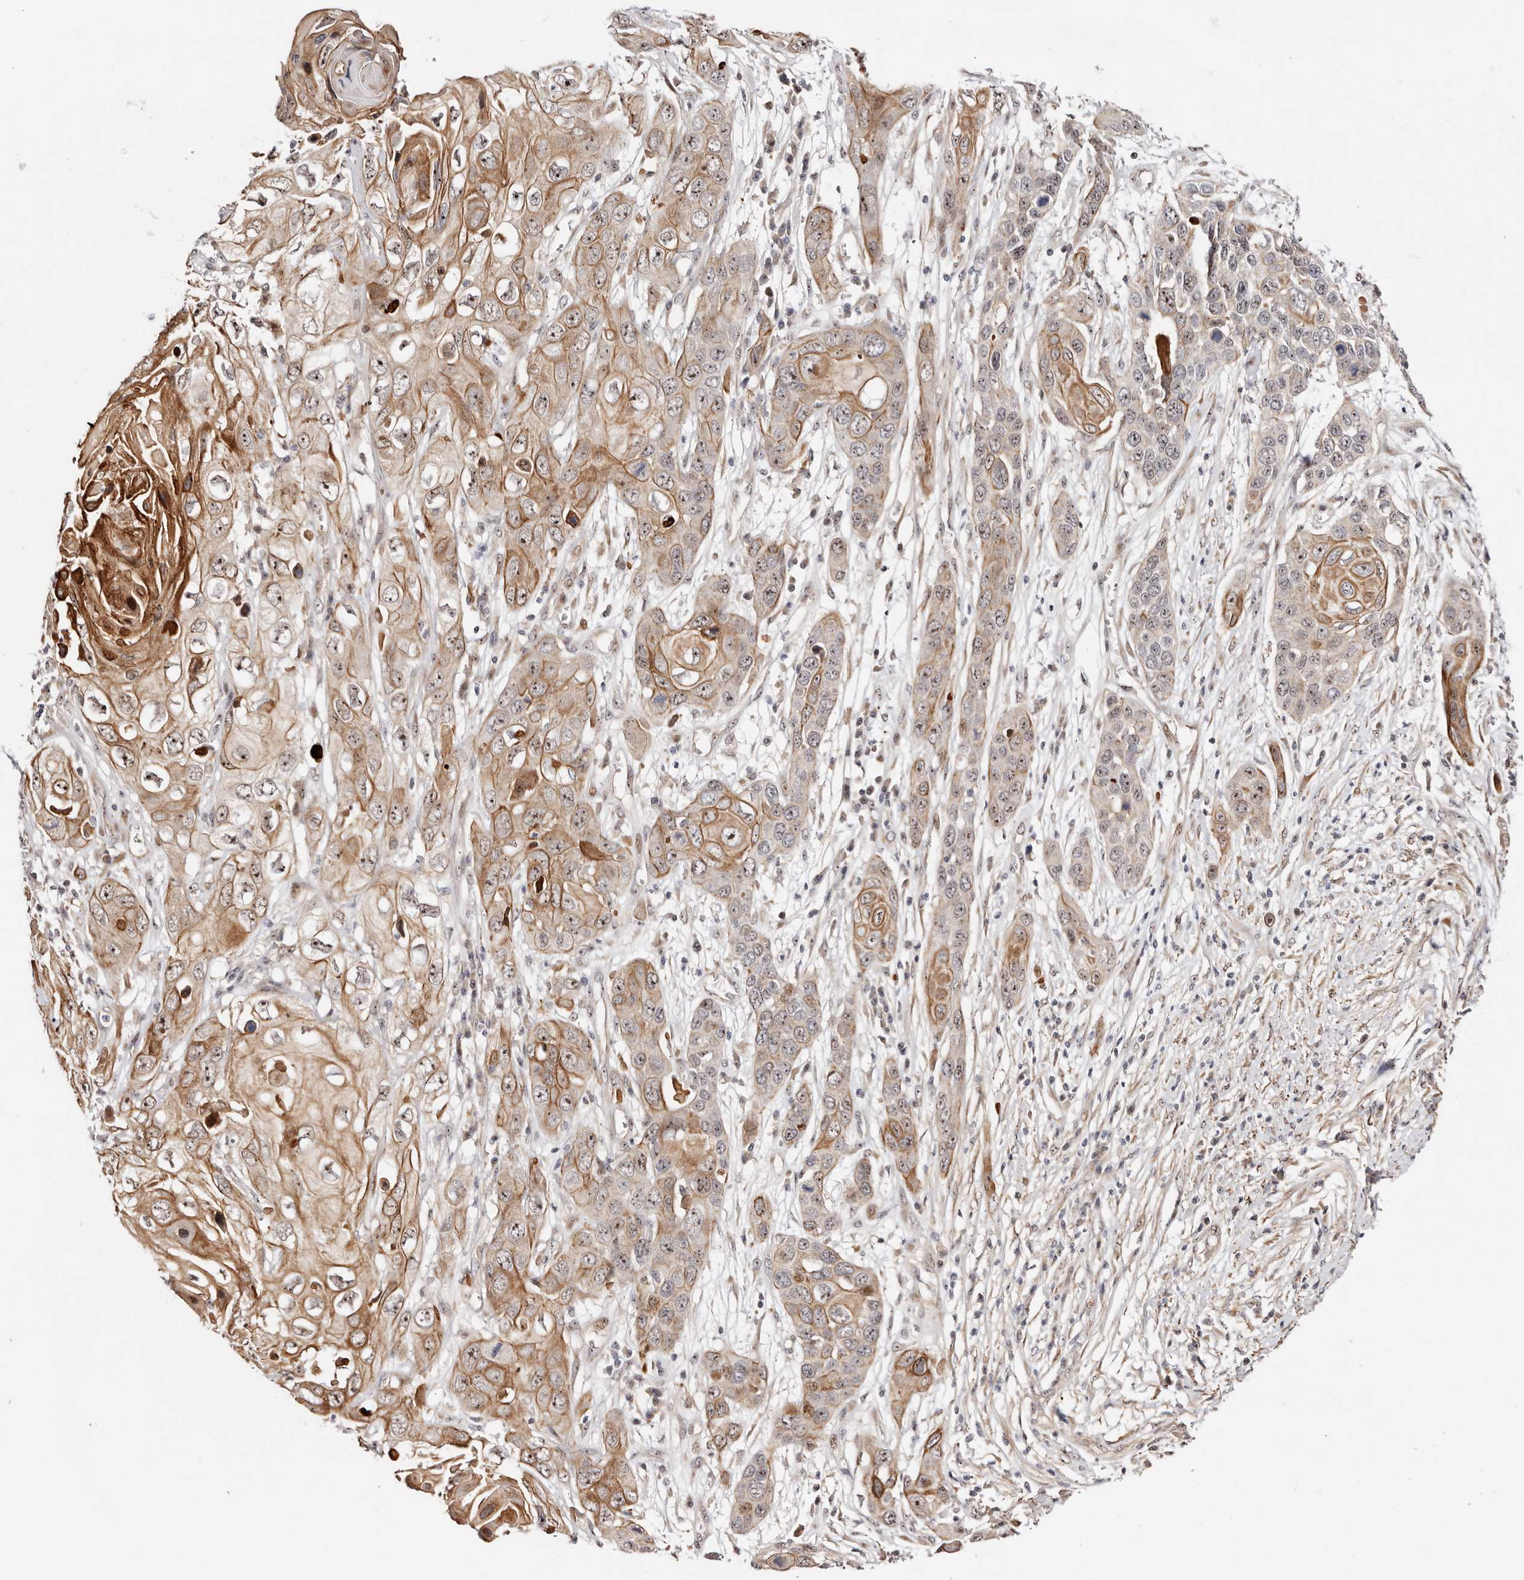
{"staining": {"intensity": "moderate", "quantity": ">75%", "location": "cytoplasmic/membranous,nuclear"}, "tissue": "skin cancer", "cell_type": "Tumor cells", "image_type": "cancer", "snomed": [{"axis": "morphology", "description": "Squamous cell carcinoma, NOS"}, {"axis": "topography", "description": "Skin"}], "caption": "This image displays IHC staining of human squamous cell carcinoma (skin), with medium moderate cytoplasmic/membranous and nuclear expression in about >75% of tumor cells.", "gene": "ODF2L", "patient": {"sex": "male", "age": 55}}